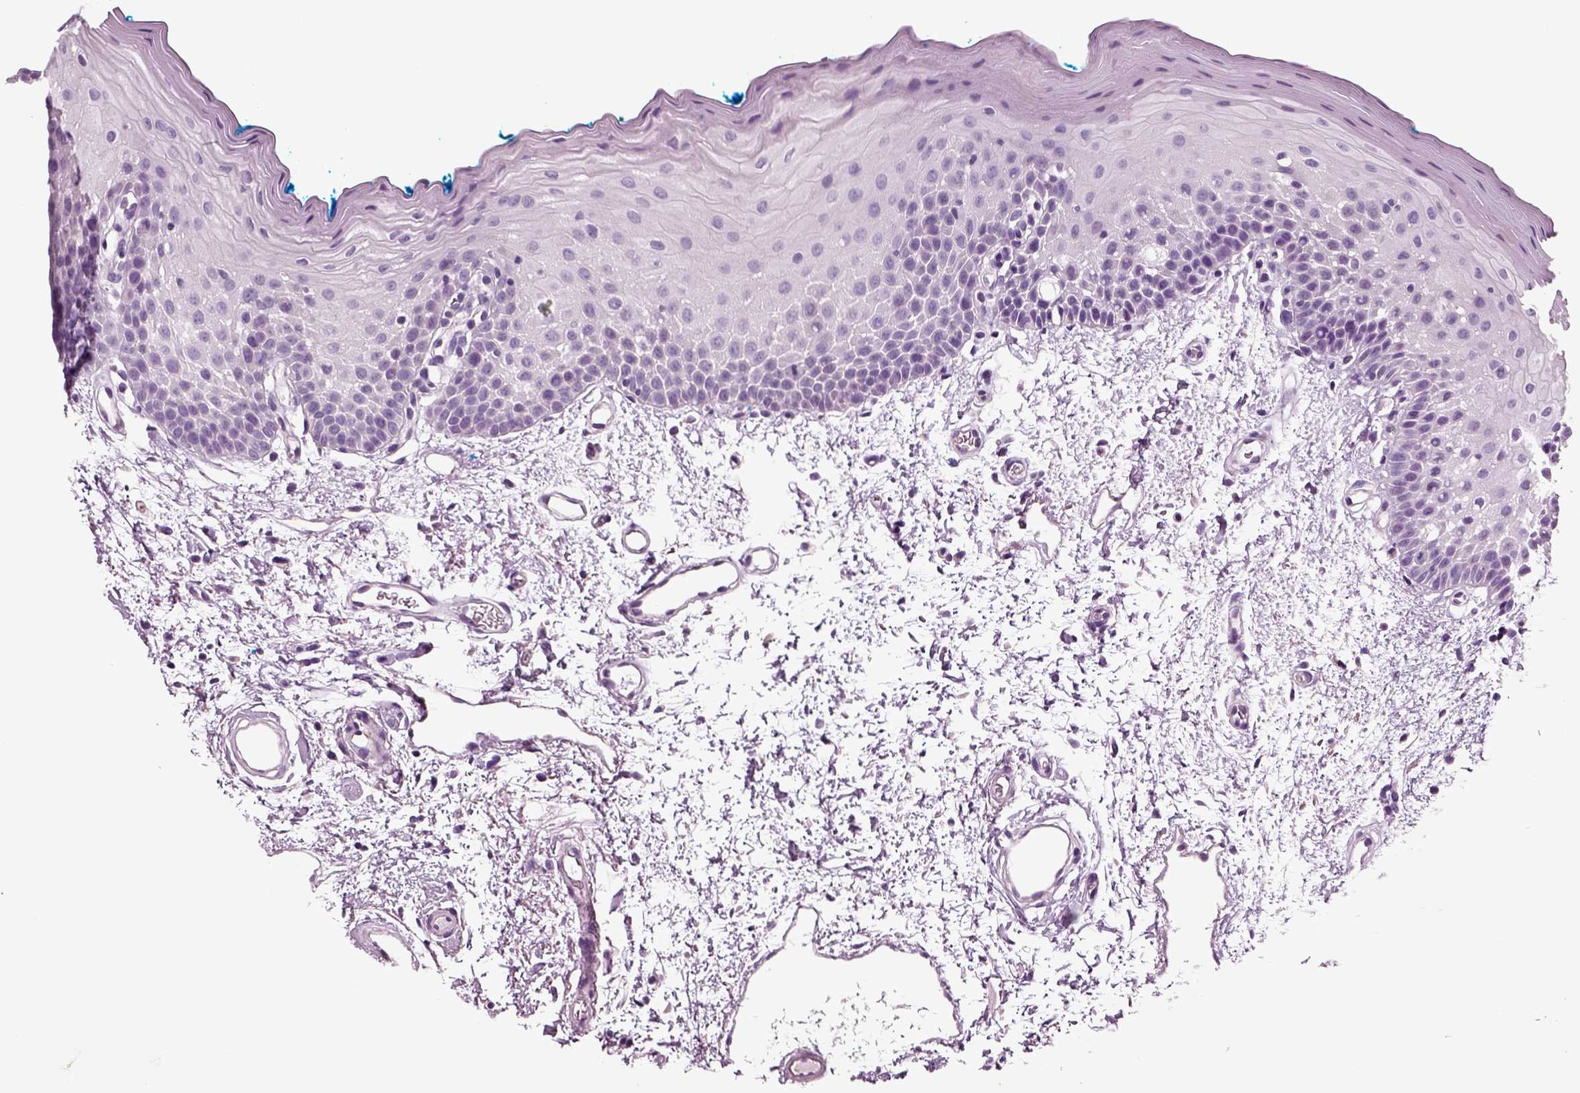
{"staining": {"intensity": "negative", "quantity": "none", "location": "none"}, "tissue": "oral mucosa", "cell_type": "Squamous epithelial cells", "image_type": "normal", "snomed": [{"axis": "morphology", "description": "Normal tissue, NOS"}, {"axis": "morphology", "description": "Squamous cell carcinoma, NOS"}, {"axis": "topography", "description": "Oral tissue"}, {"axis": "topography", "description": "Head-Neck"}], "caption": "An IHC photomicrograph of normal oral mucosa is shown. There is no staining in squamous epithelial cells of oral mucosa. Brightfield microscopy of IHC stained with DAB (3,3'-diaminobenzidine) (brown) and hematoxylin (blue), captured at high magnification.", "gene": "DEFB118", "patient": {"sex": "female", "age": 75}}